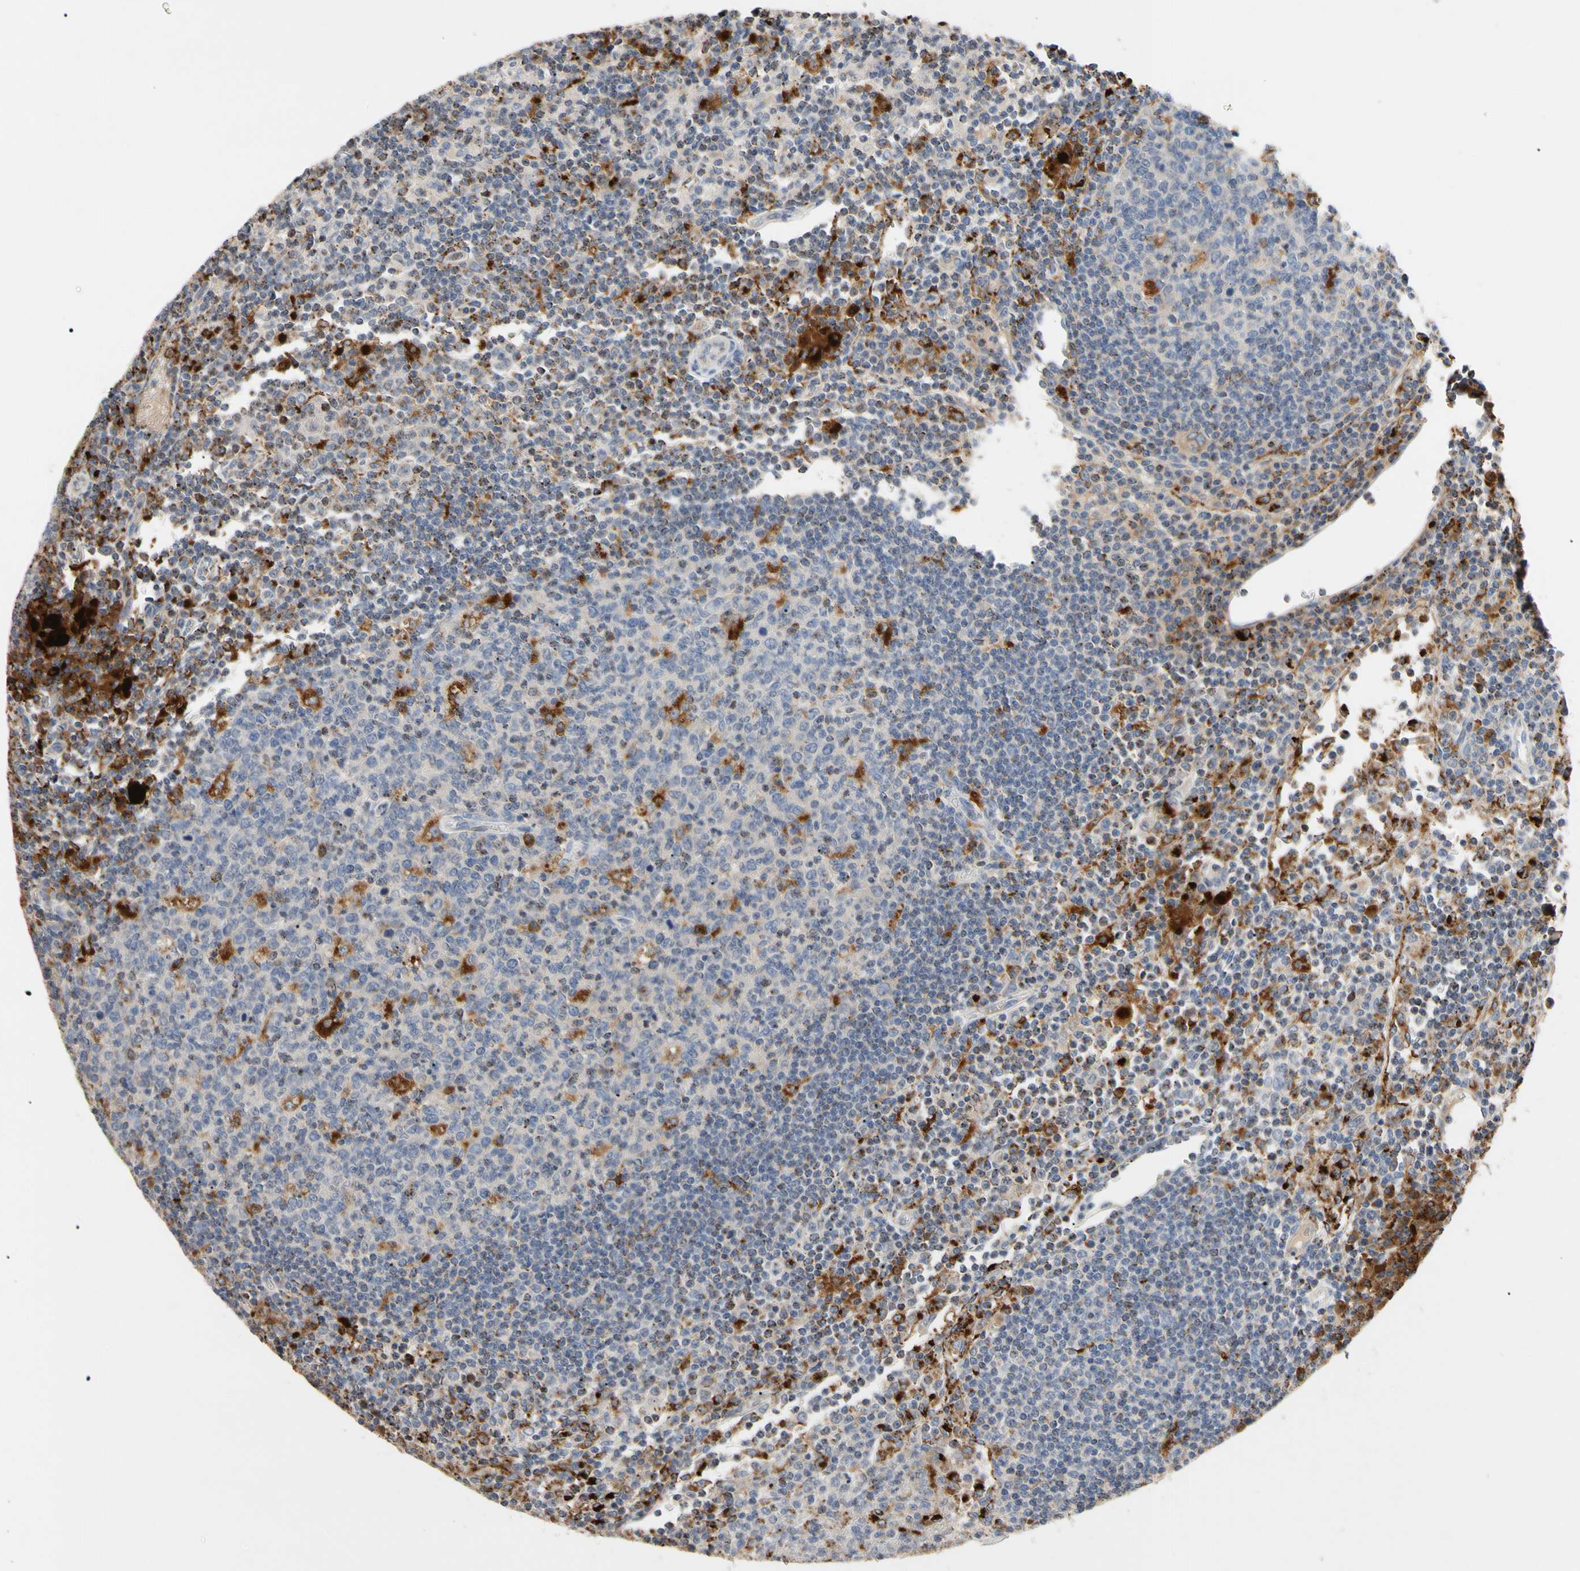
{"staining": {"intensity": "strong", "quantity": "<25%", "location": "cytoplasmic/membranous"}, "tissue": "lymph node", "cell_type": "Germinal center cells", "image_type": "normal", "snomed": [{"axis": "morphology", "description": "Normal tissue, NOS"}, {"axis": "morphology", "description": "Inflammation, NOS"}, {"axis": "topography", "description": "Lymph node"}], "caption": "Protein staining of benign lymph node displays strong cytoplasmic/membranous expression in approximately <25% of germinal center cells.", "gene": "ADA2", "patient": {"sex": "male", "age": 55}}